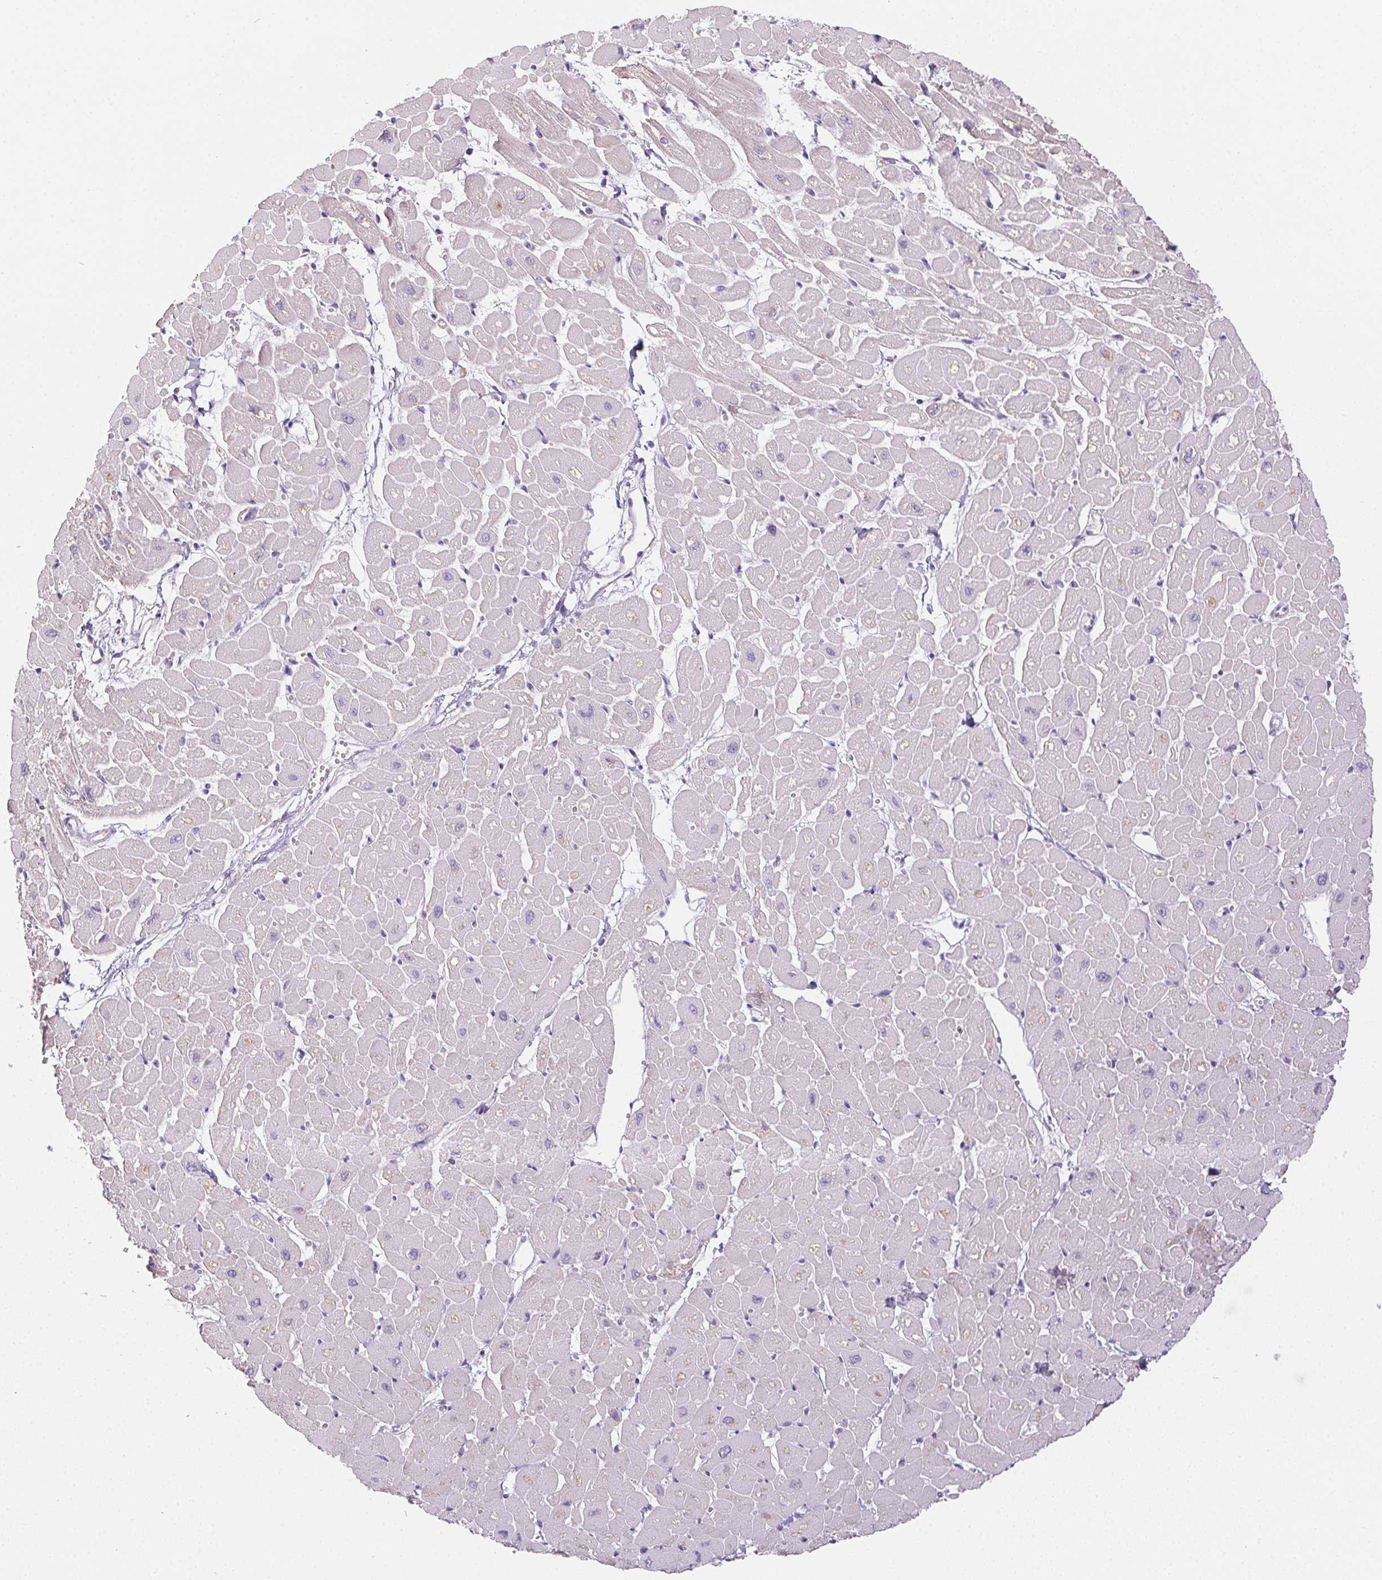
{"staining": {"intensity": "negative", "quantity": "none", "location": "none"}, "tissue": "heart muscle", "cell_type": "Cardiomyocytes", "image_type": "normal", "snomed": [{"axis": "morphology", "description": "Normal tissue, NOS"}, {"axis": "topography", "description": "Heart"}], "caption": "Heart muscle stained for a protein using IHC displays no expression cardiomyocytes.", "gene": "CTCFL", "patient": {"sex": "male", "age": 57}}